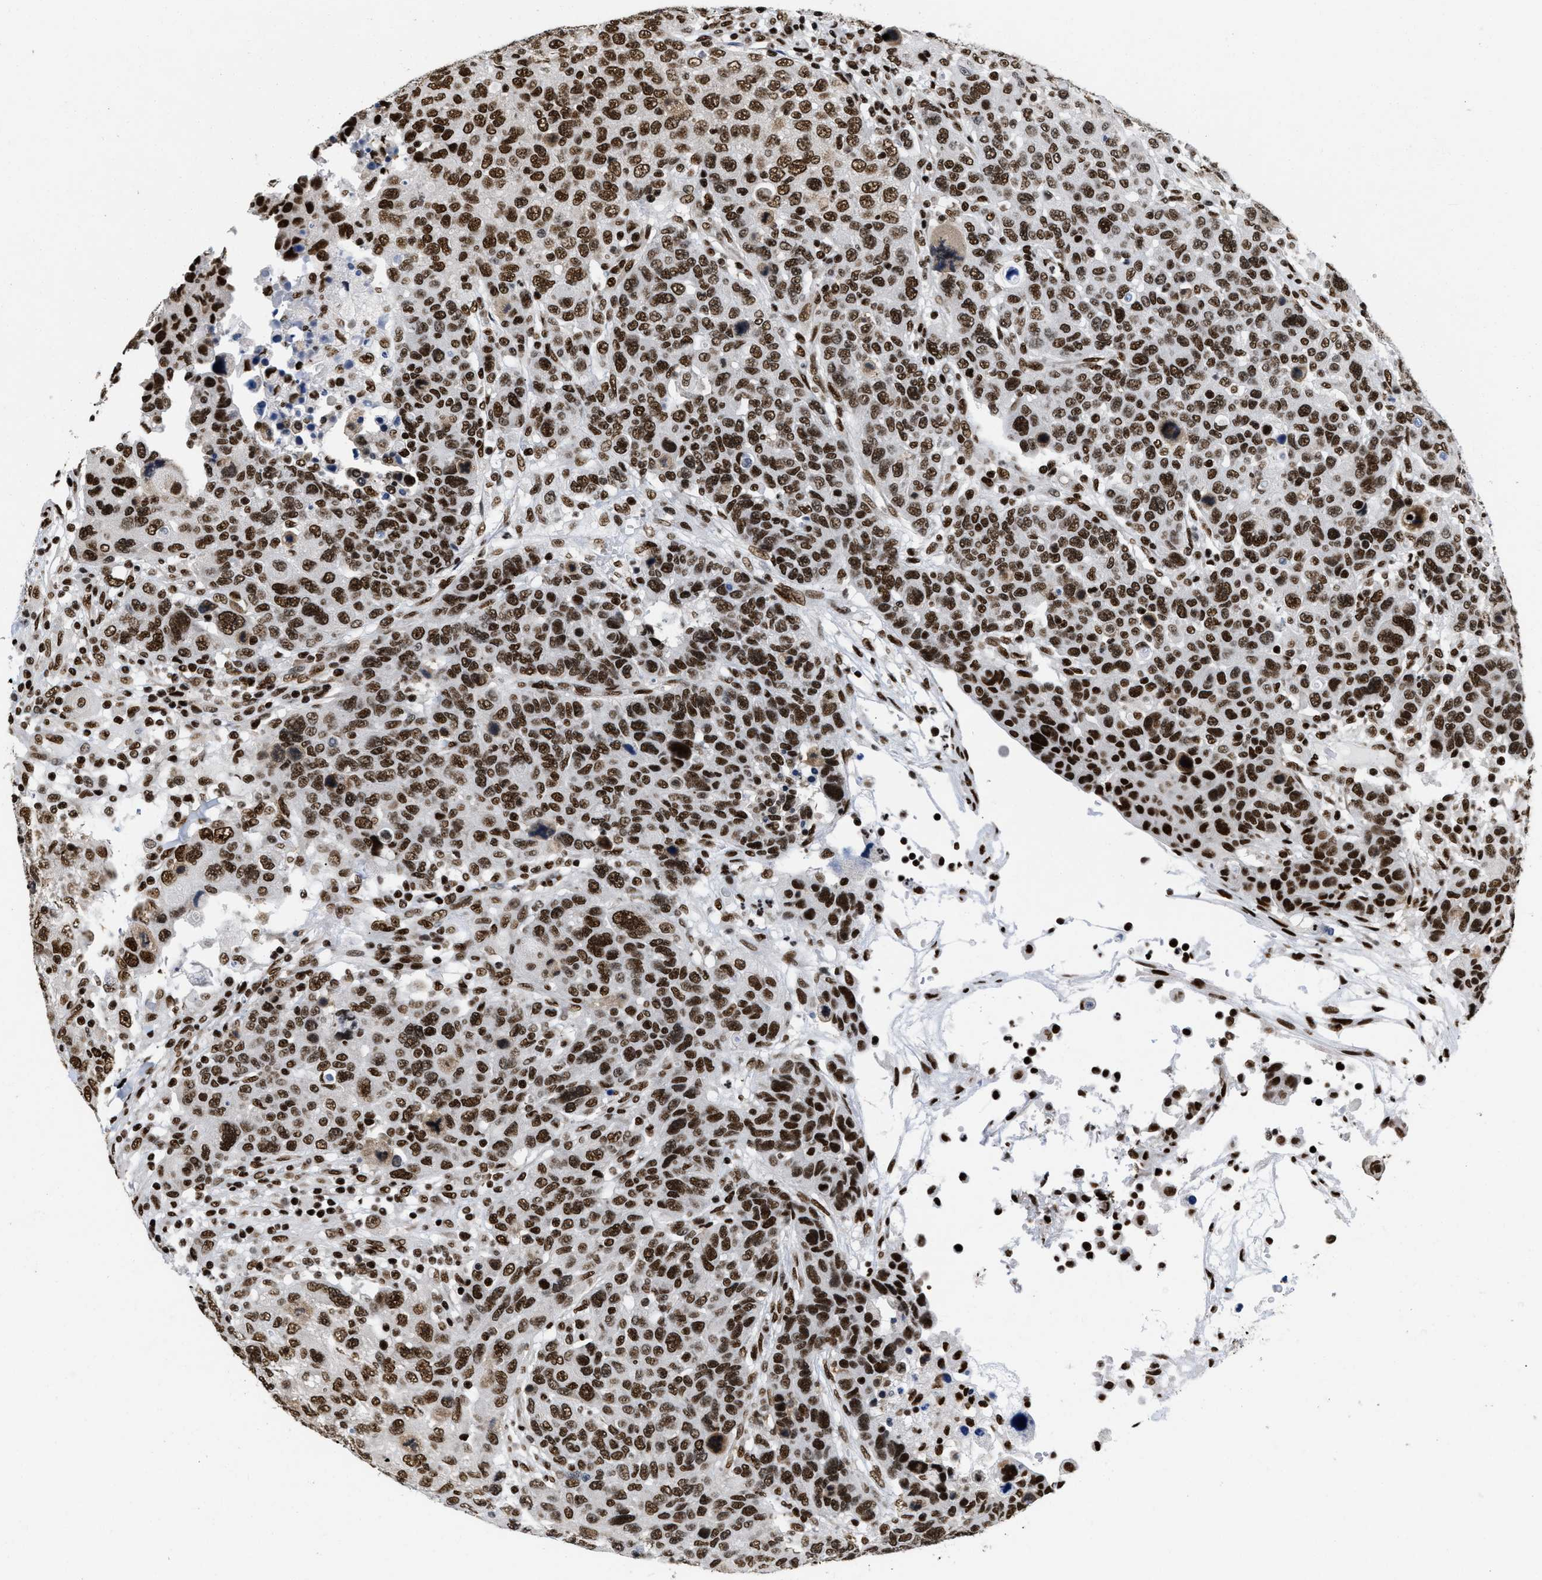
{"staining": {"intensity": "strong", "quantity": ">75%", "location": "nuclear"}, "tissue": "breast cancer", "cell_type": "Tumor cells", "image_type": "cancer", "snomed": [{"axis": "morphology", "description": "Duct carcinoma"}, {"axis": "topography", "description": "Breast"}], "caption": "A histopathology image of breast cancer stained for a protein exhibits strong nuclear brown staining in tumor cells. (DAB = brown stain, brightfield microscopy at high magnification).", "gene": "CREB1", "patient": {"sex": "female", "age": 37}}